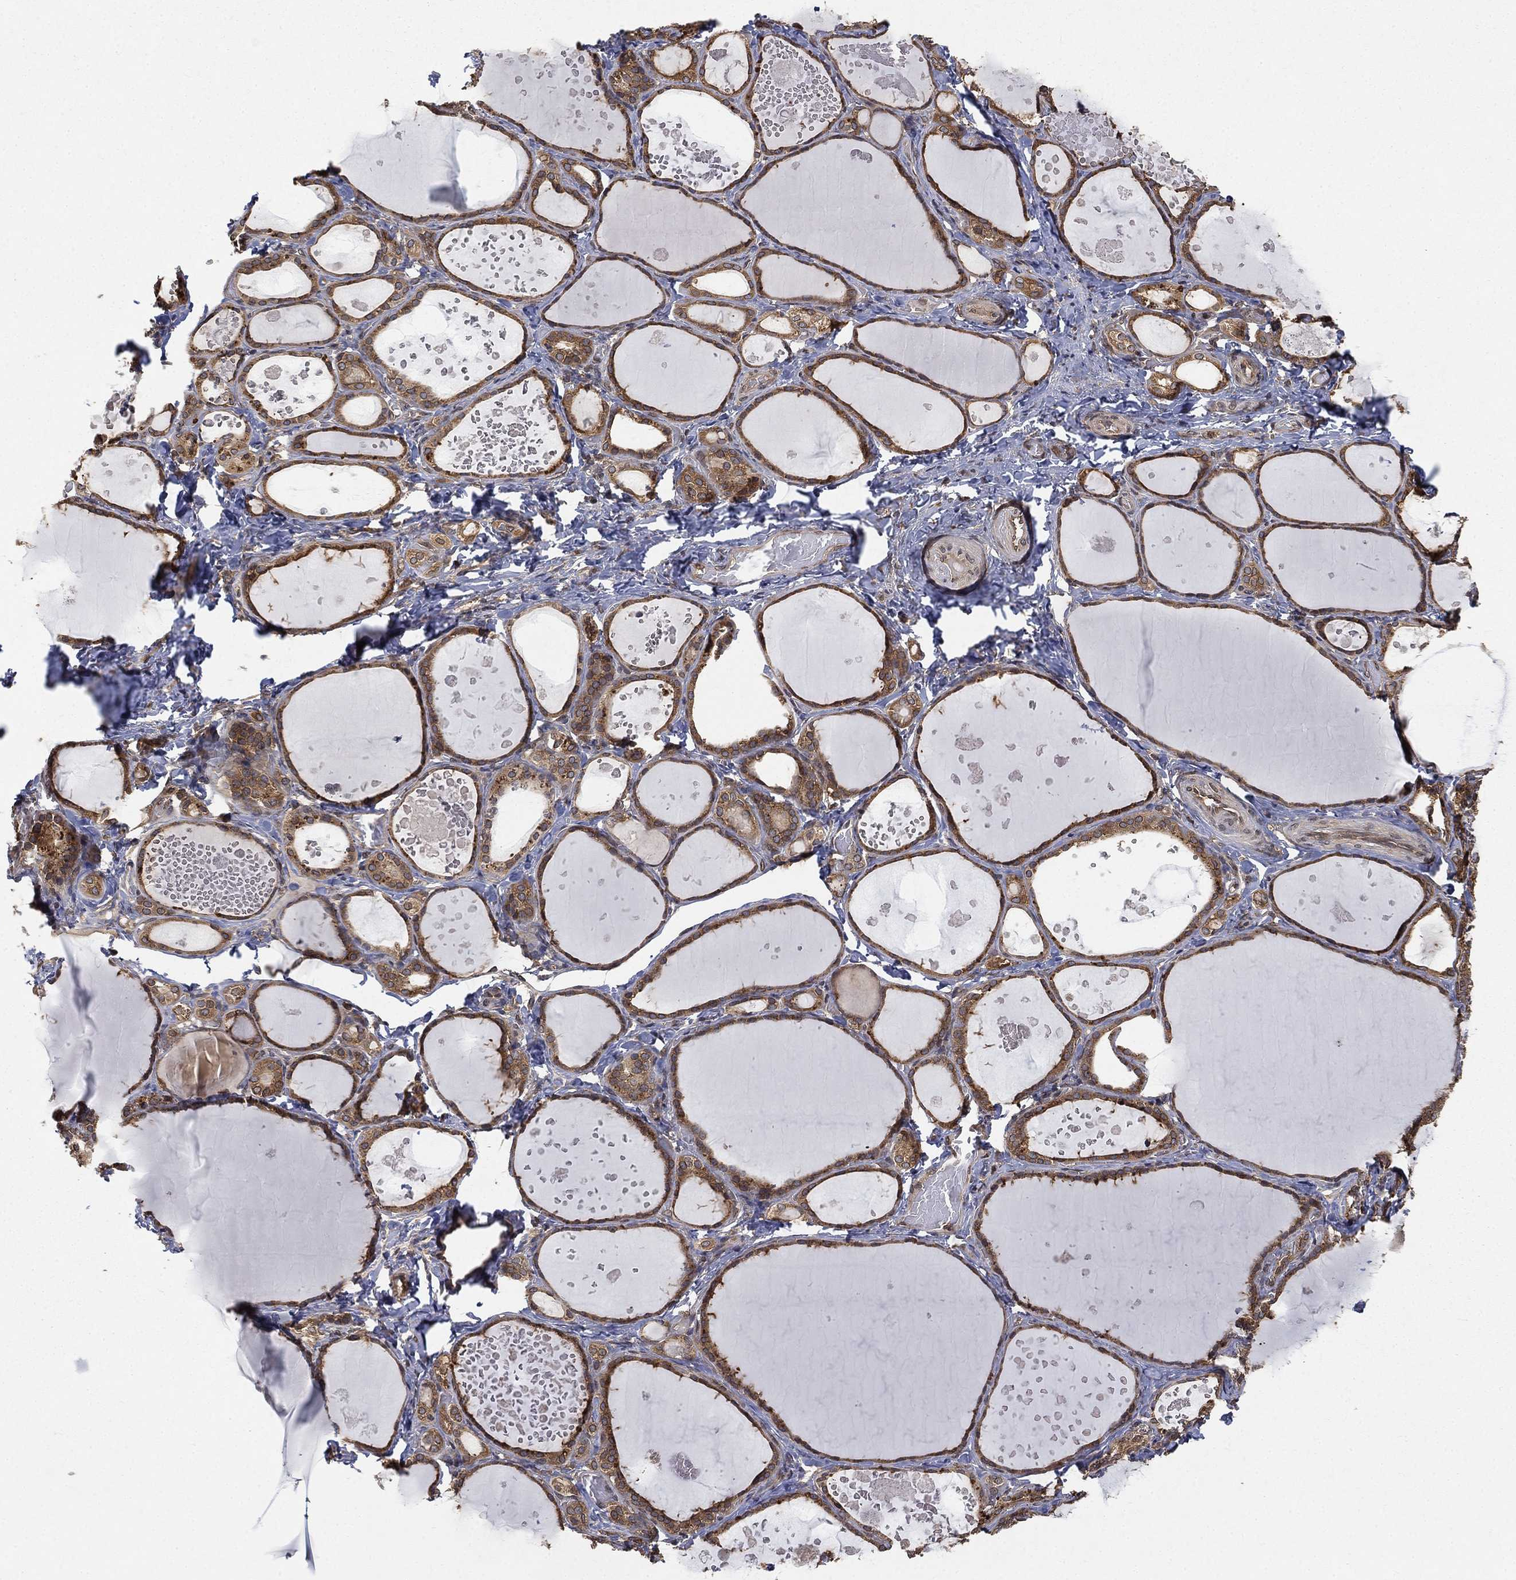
{"staining": {"intensity": "moderate", "quantity": ">75%", "location": "cytoplasmic/membranous"}, "tissue": "thyroid gland", "cell_type": "Glandular cells", "image_type": "normal", "snomed": [{"axis": "morphology", "description": "Normal tissue, NOS"}, {"axis": "topography", "description": "Thyroid gland"}], "caption": "Thyroid gland was stained to show a protein in brown. There is medium levels of moderate cytoplasmic/membranous positivity in approximately >75% of glandular cells. (Brightfield microscopy of DAB IHC at high magnification).", "gene": "UBA5", "patient": {"sex": "female", "age": 56}}